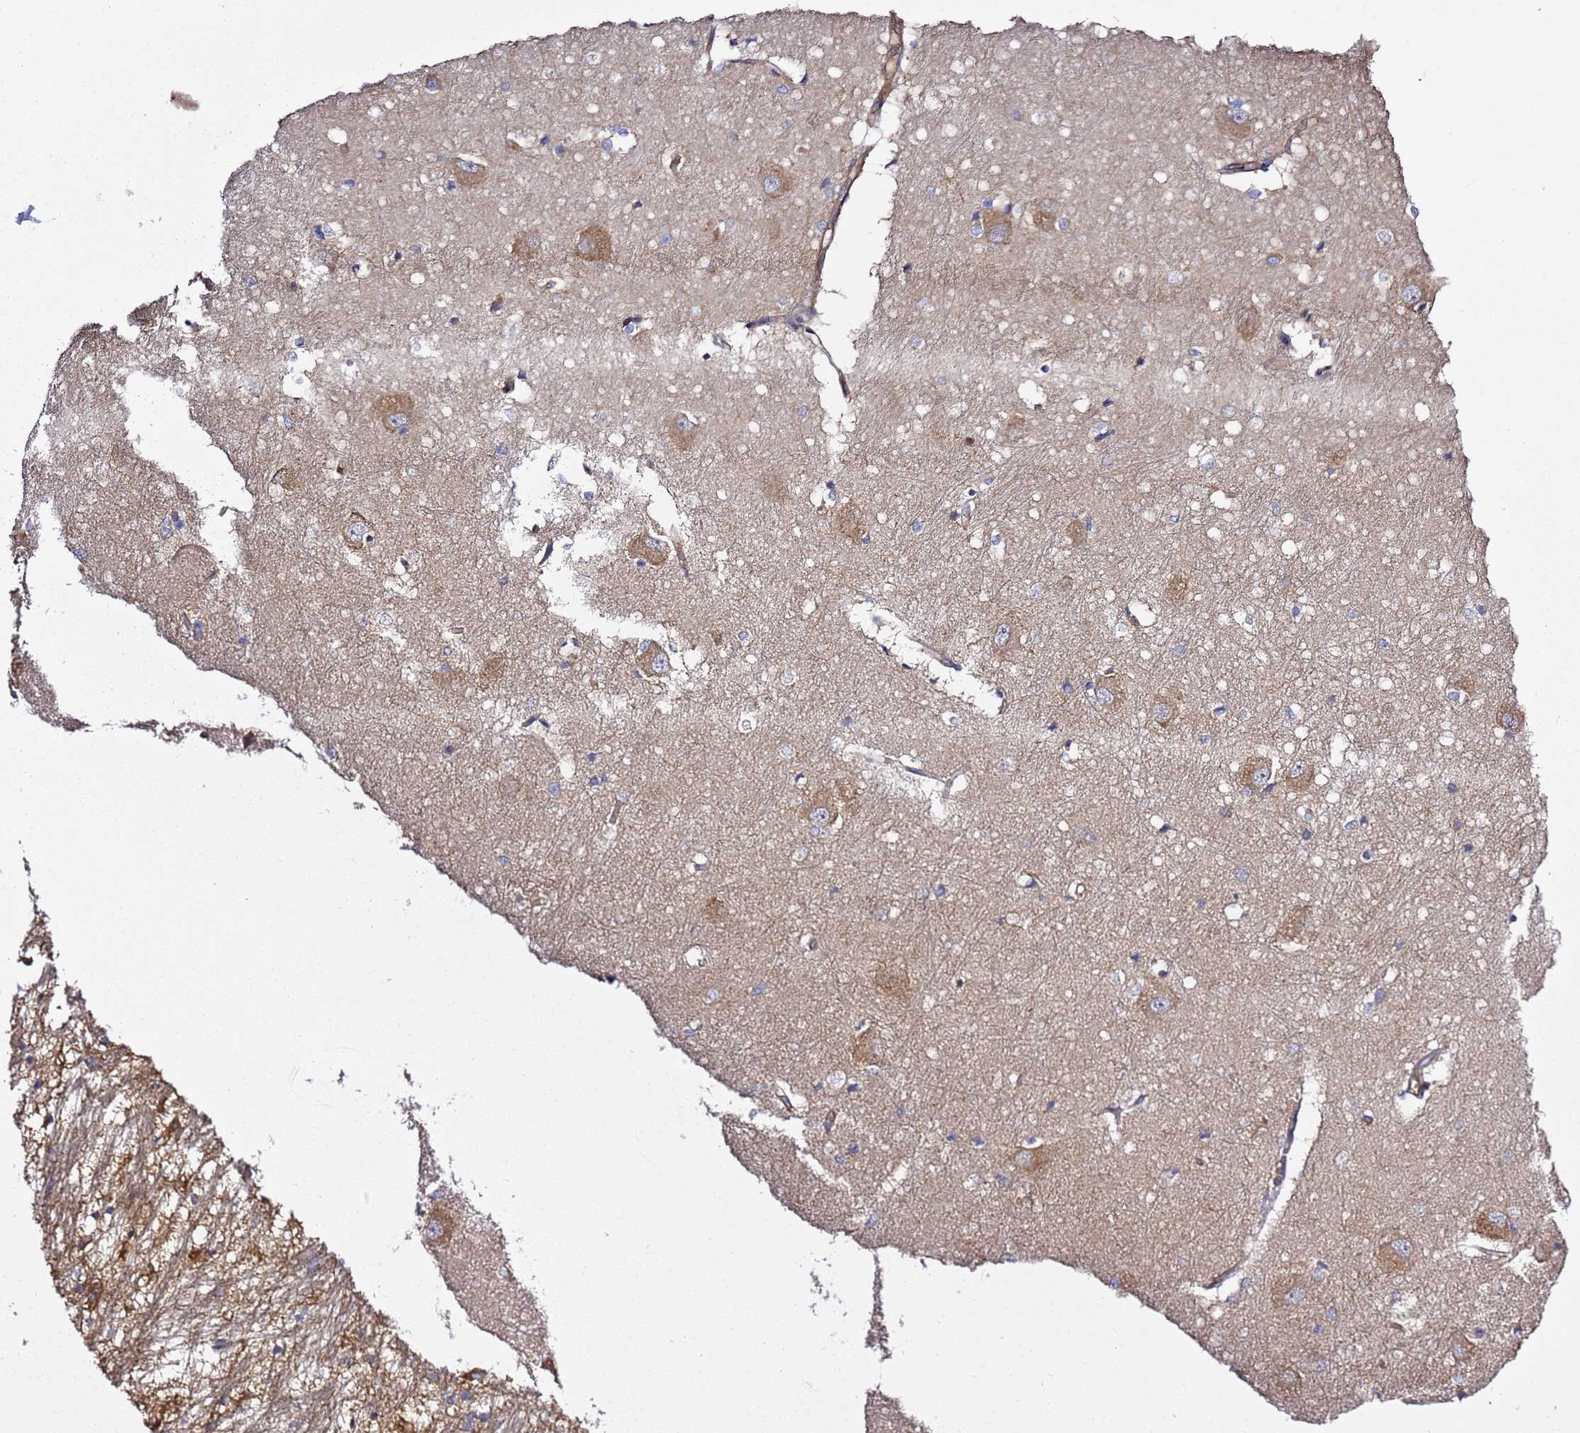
{"staining": {"intensity": "negative", "quantity": "none", "location": "none"}, "tissue": "caudate", "cell_type": "Glial cells", "image_type": "normal", "snomed": [{"axis": "morphology", "description": "Normal tissue, NOS"}, {"axis": "topography", "description": "Lateral ventricle wall"}], "caption": "Immunohistochemistry histopathology image of unremarkable caudate: caudate stained with DAB (3,3'-diaminobenzidine) exhibits no significant protein staining in glial cells. Nuclei are stained in blue.", "gene": "GNL1", "patient": {"sex": "male", "age": 37}}